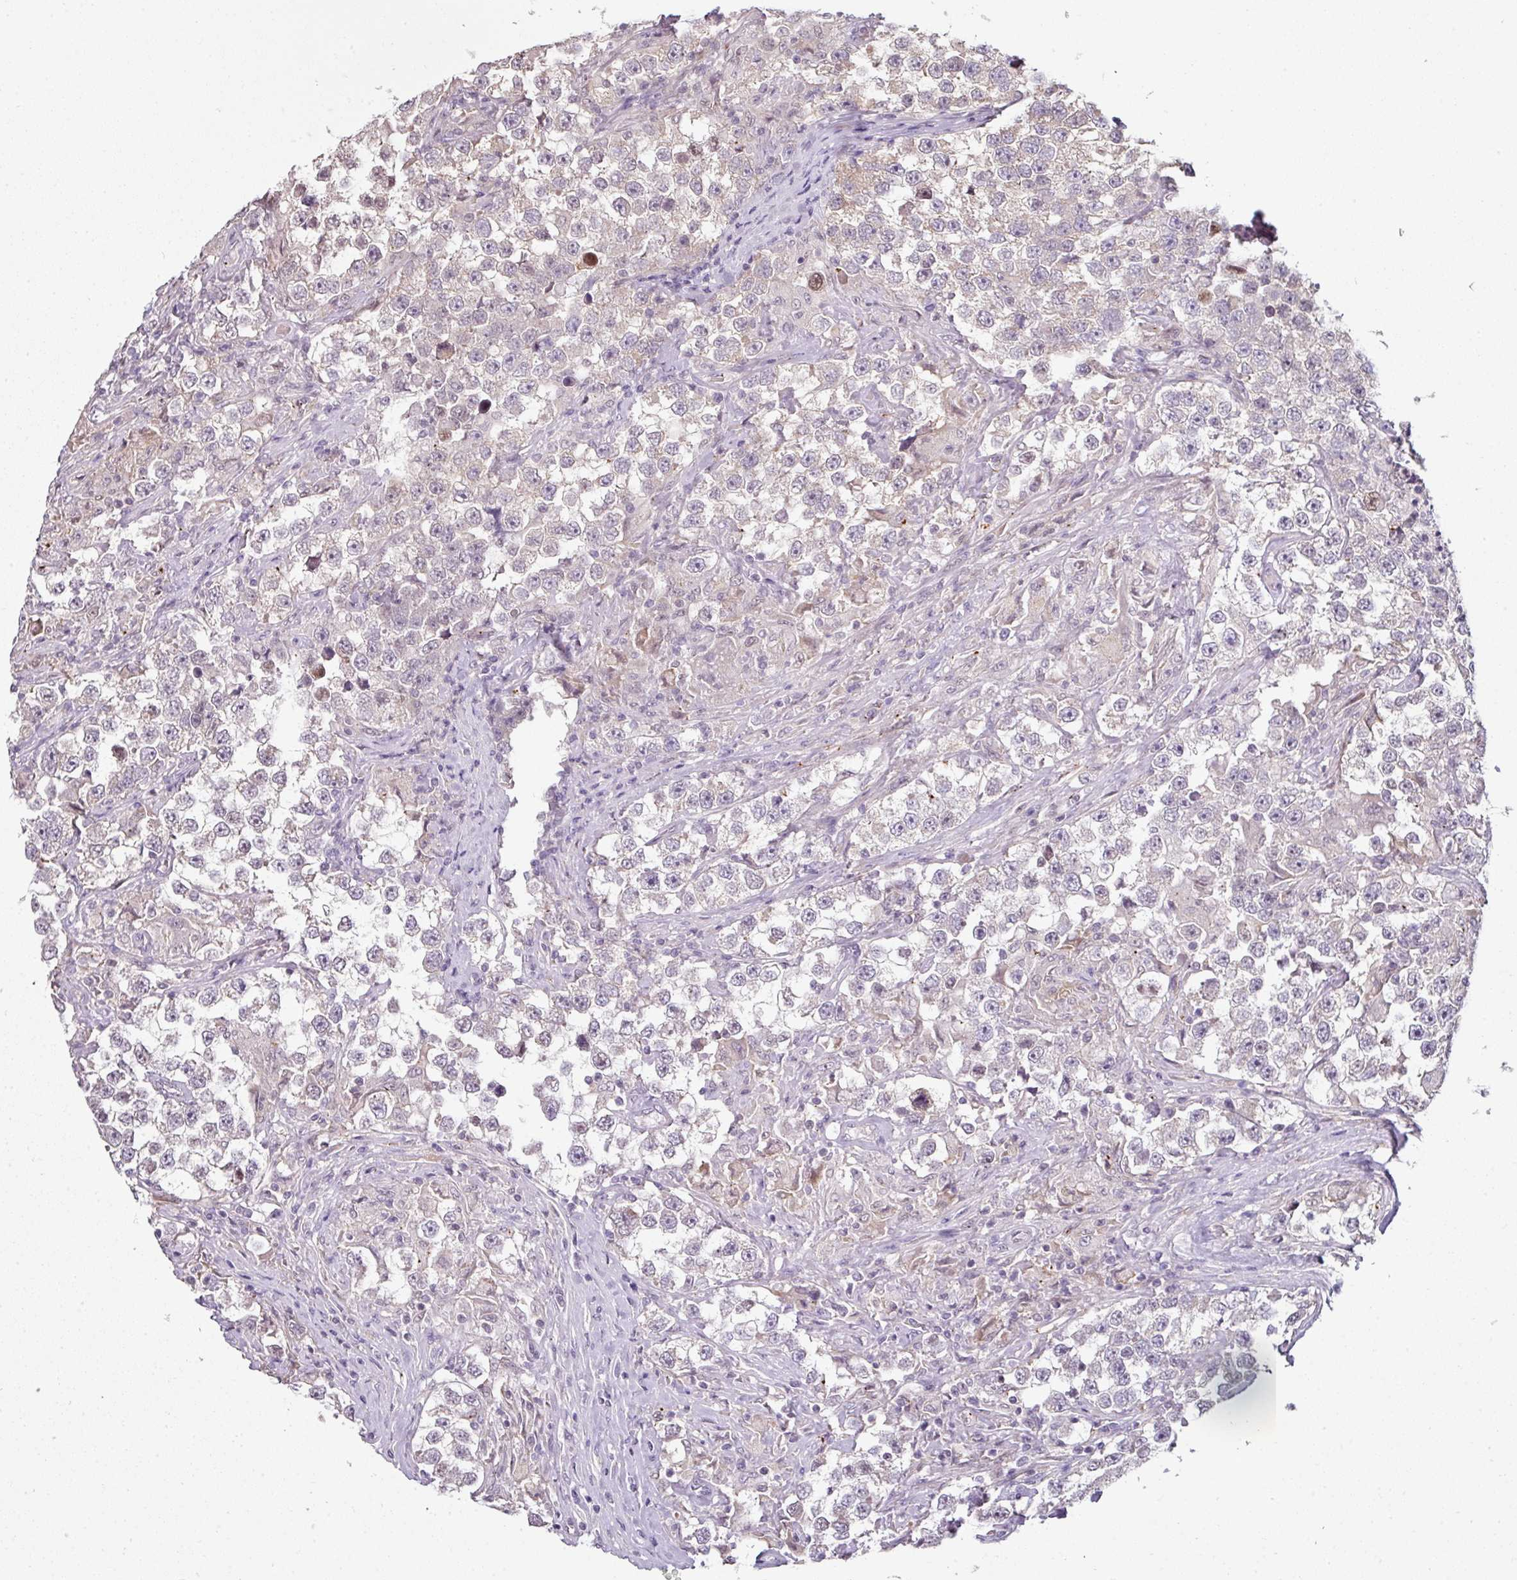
{"staining": {"intensity": "negative", "quantity": "none", "location": "none"}, "tissue": "testis cancer", "cell_type": "Tumor cells", "image_type": "cancer", "snomed": [{"axis": "morphology", "description": "Seminoma, NOS"}, {"axis": "topography", "description": "Testis"}], "caption": "Immunohistochemistry of human testis seminoma shows no staining in tumor cells.", "gene": "C19orf33", "patient": {"sex": "male", "age": 46}}